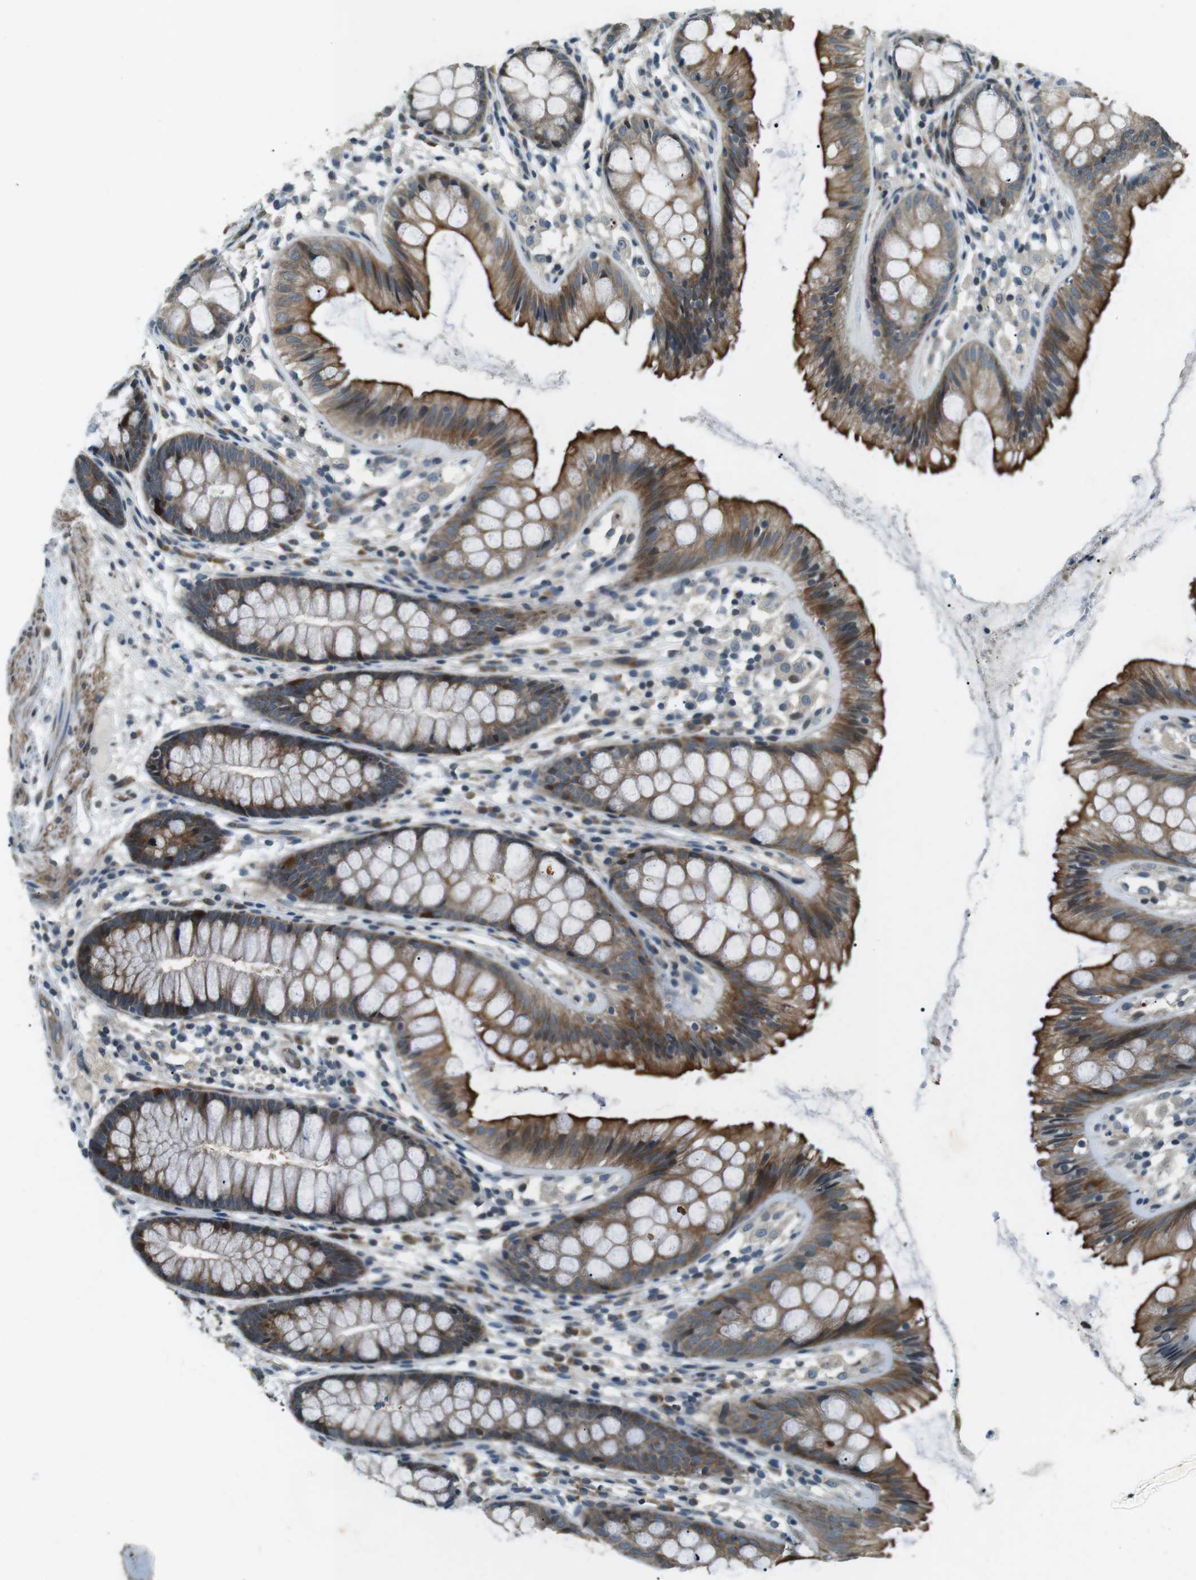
{"staining": {"intensity": "moderate", "quantity": ">75%", "location": "cytoplasmic/membranous"}, "tissue": "colon", "cell_type": "Endothelial cells", "image_type": "normal", "snomed": [{"axis": "morphology", "description": "Normal tissue, NOS"}, {"axis": "topography", "description": "Colon"}], "caption": "The immunohistochemical stain highlights moderate cytoplasmic/membranous staining in endothelial cells of unremarkable colon.", "gene": "TMEM74", "patient": {"sex": "female", "age": 56}}